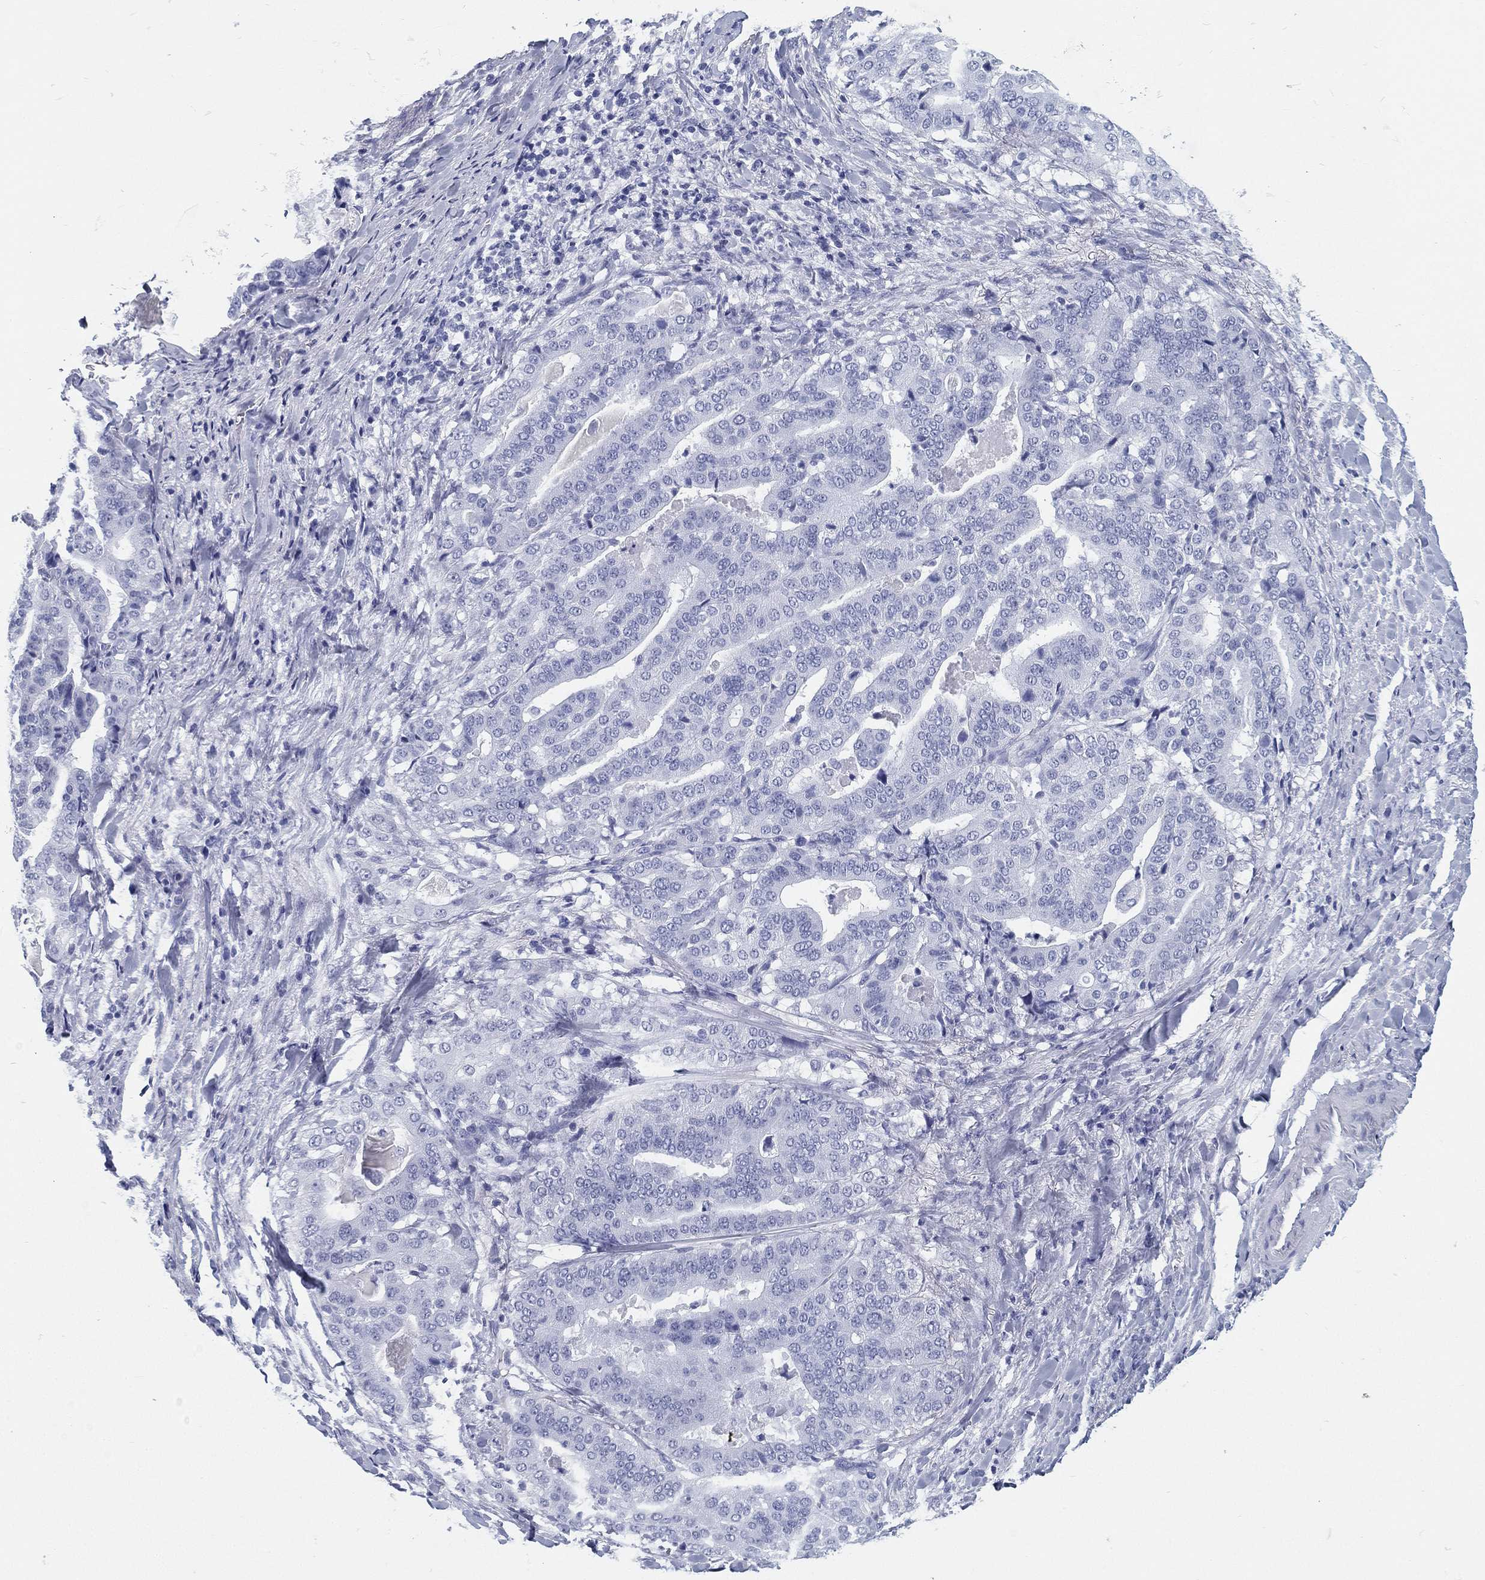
{"staining": {"intensity": "negative", "quantity": "none", "location": "none"}, "tissue": "stomach cancer", "cell_type": "Tumor cells", "image_type": "cancer", "snomed": [{"axis": "morphology", "description": "Adenocarcinoma, NOS"}, {"axis": "topography", "description": "Stomach"}], "caption": "This is an immunohistochemistry (IHC) image of human stomach cancer. There is no staining in tumor cells.", "gene": "ATP1B2", "patient": {"sex": "male", "age": 48}}